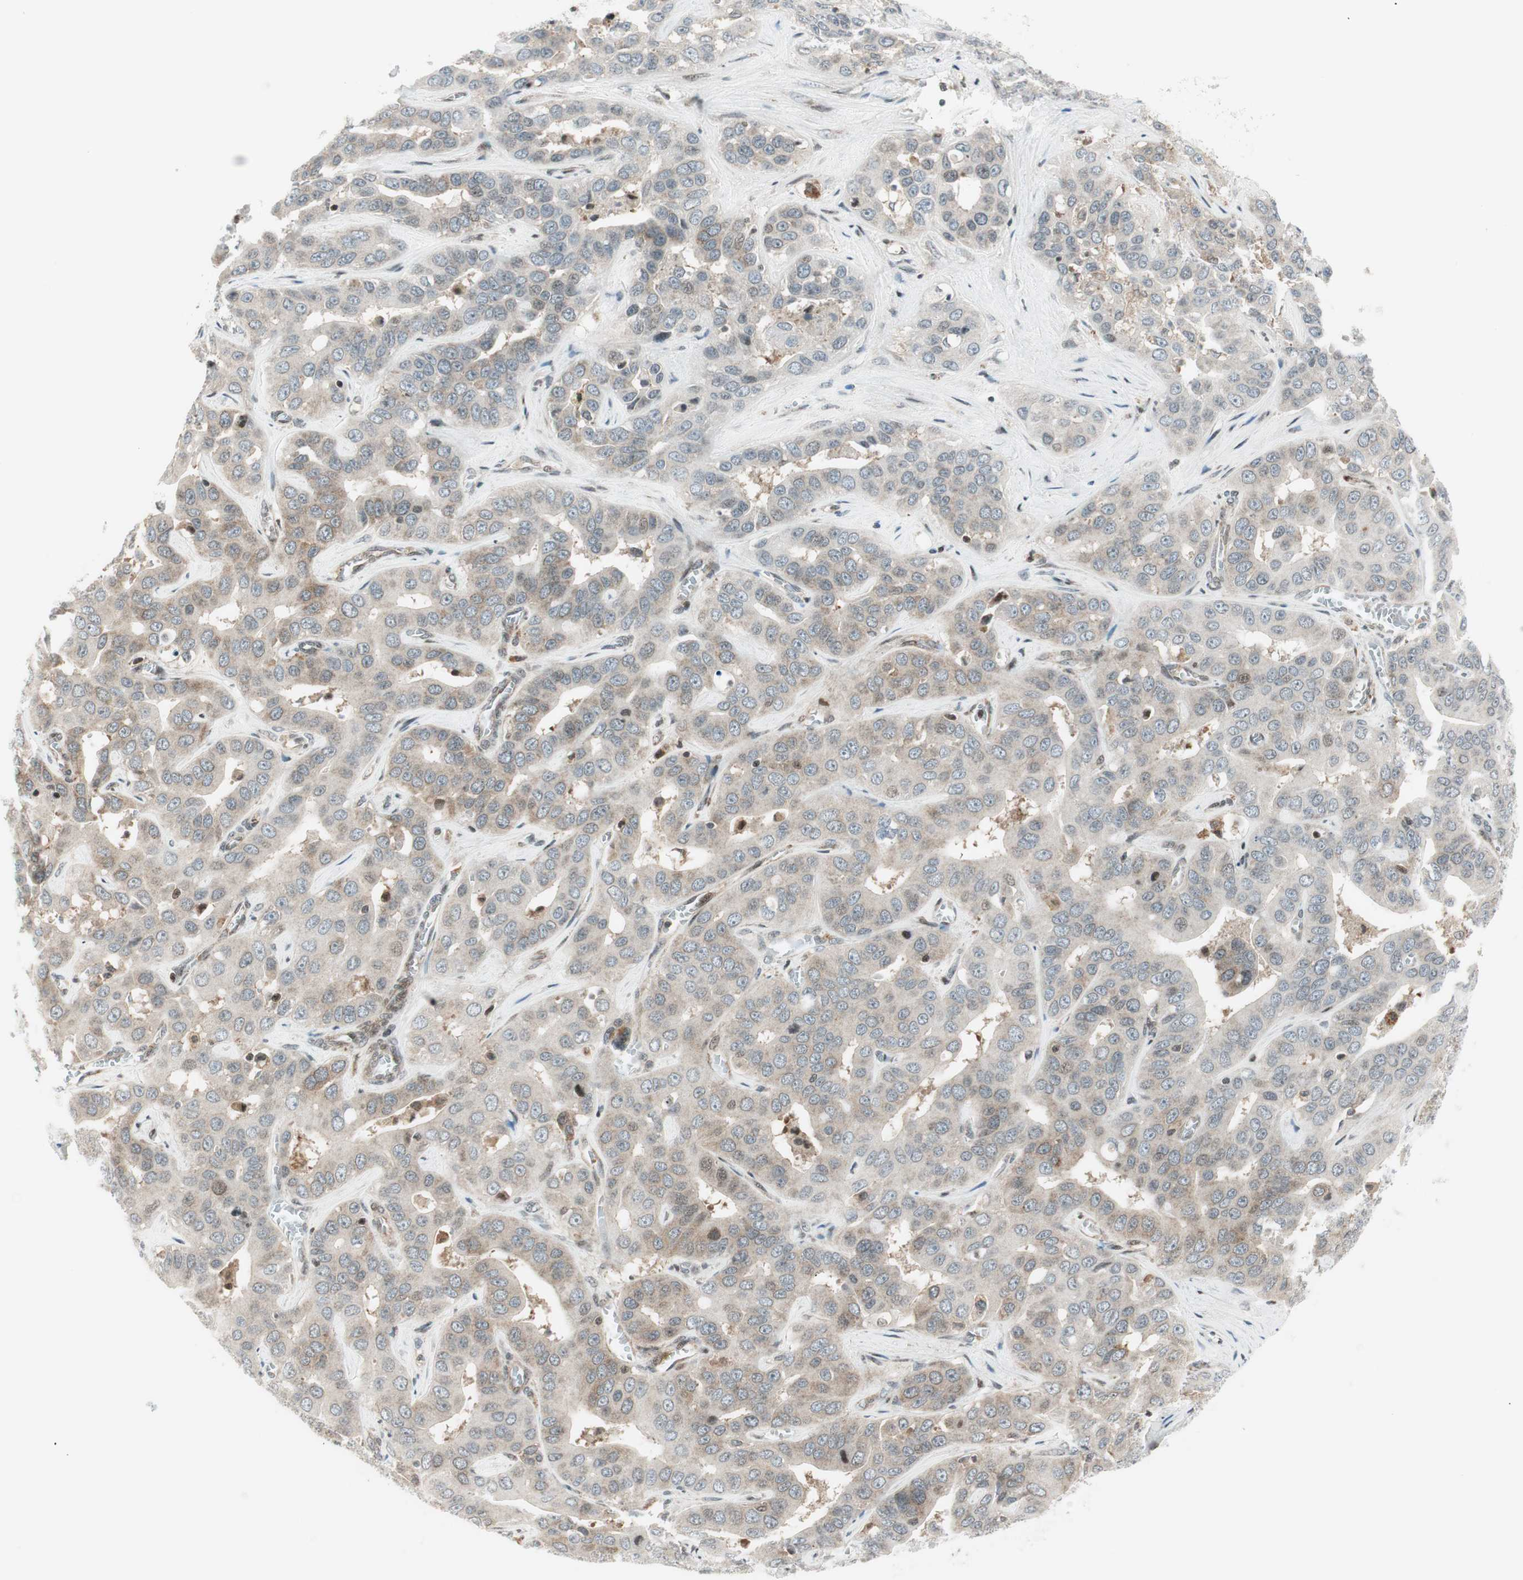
{"staining": {"intensity": "weak", "quantity": "25%-75%", "location": "cytoplasmic/membranous"}, "tissue": "liver cancer", "cell_type": "Tumor cells", "image_type": "cancer", "snomed": [{"axis": "morphology", "description": "Cholangiocarcinoma"}, {"axis": "topography", "description": "Liver"}], "caption": "Liver cancer (cholangiocarcinoma) stained for a protein reveals weak cytoplasmic/membranous positivity in tumor cells. The staining was performed using DAB to visualize the protein expression in brown, while the nuclei were stained in blue with hematoxylin (Magnification: 20x).", "gene": "TPT1", "patient": {"sex": "female", "age": 52}}